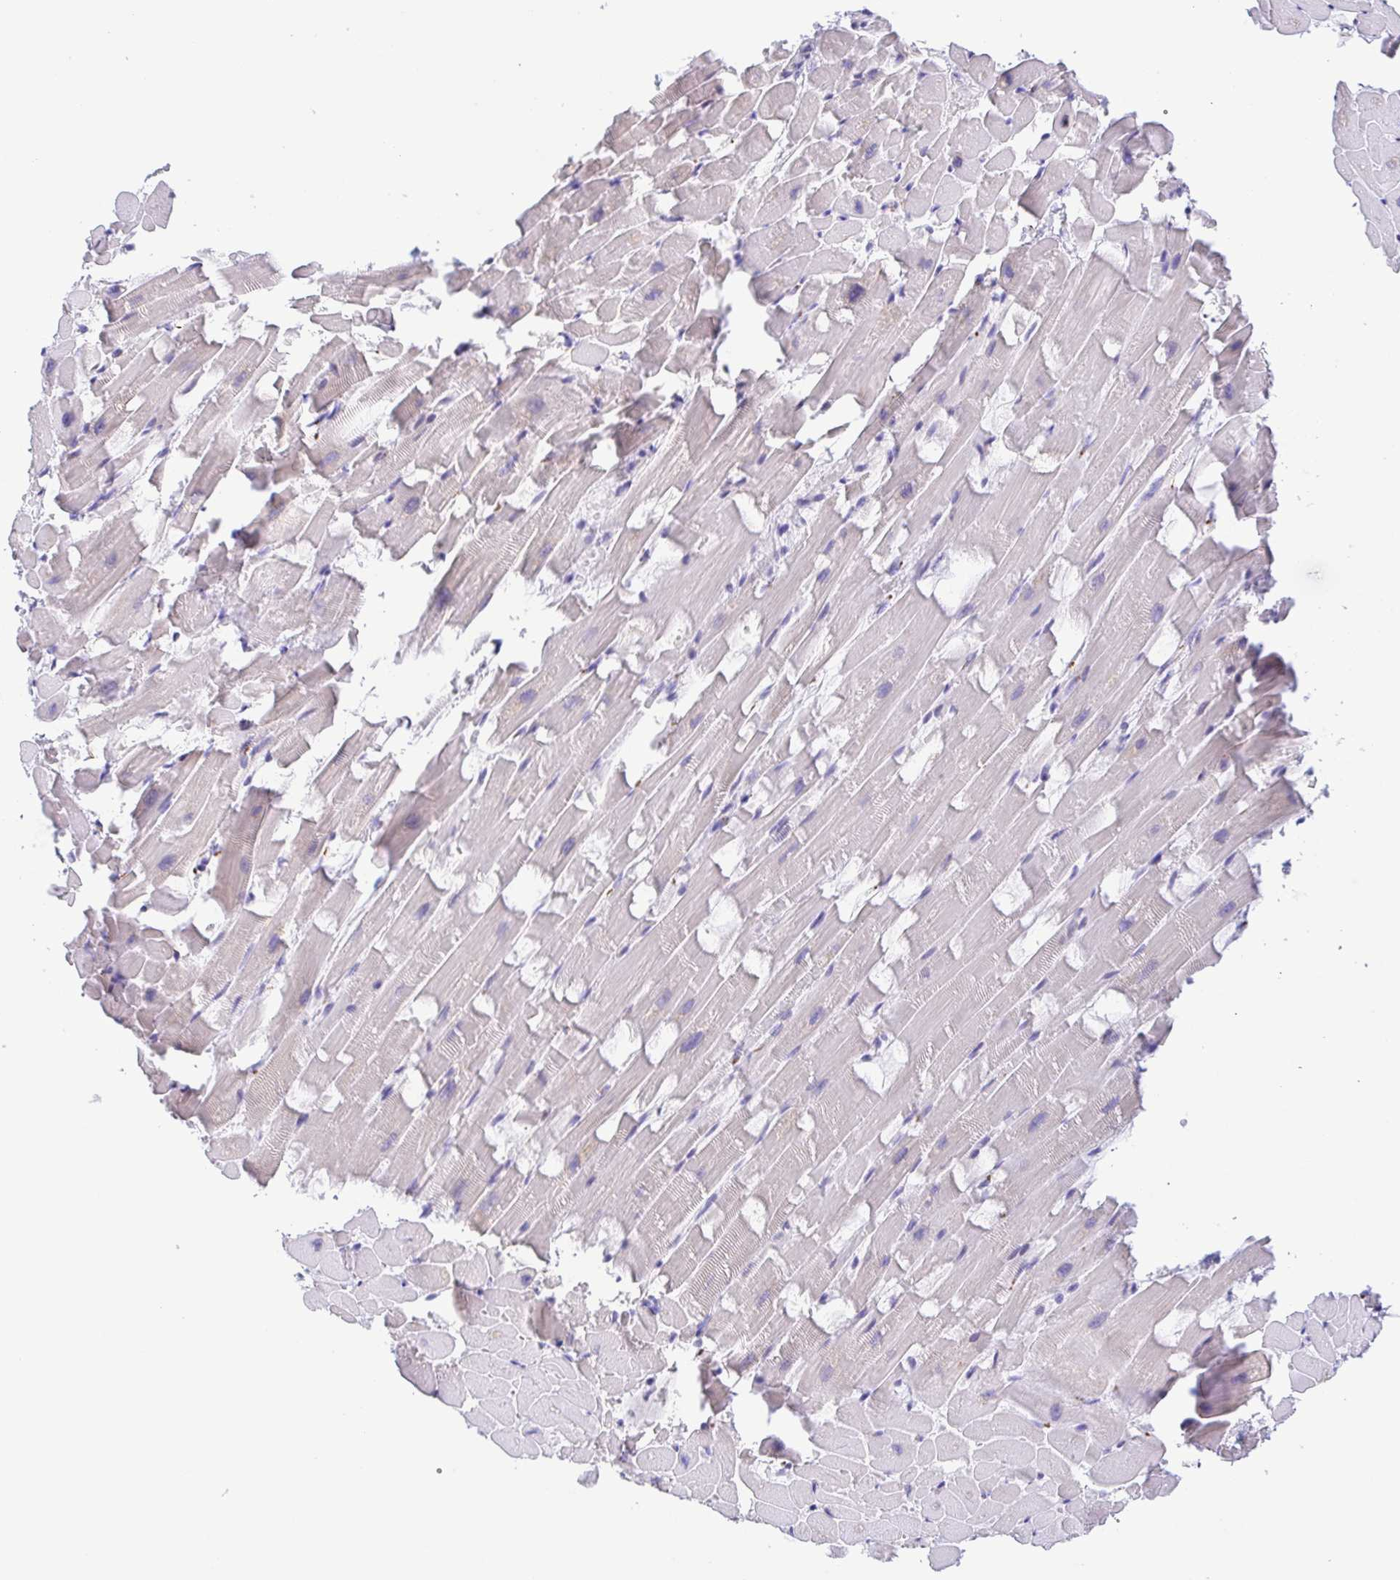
{"staining": {"intensity": "negative", "quantity": "none", "location": "none"}, "tissue": "heart muscle", "cell_type": "Cardiomyocytes", "image_type": "normal", "snomed": [{"axis": "morphology", "description": "Normal tissue, NOS"}, {"axis": "topography", "description": "Heart"}], "caption": "Normal heart muscle was stained to show a protein in brown. There is no significant positivity in cardiomyocytes. (DAB IHC, high magnification).", "gene": "SULT1B1", "patient": {"sex": "male", "age": 37}}